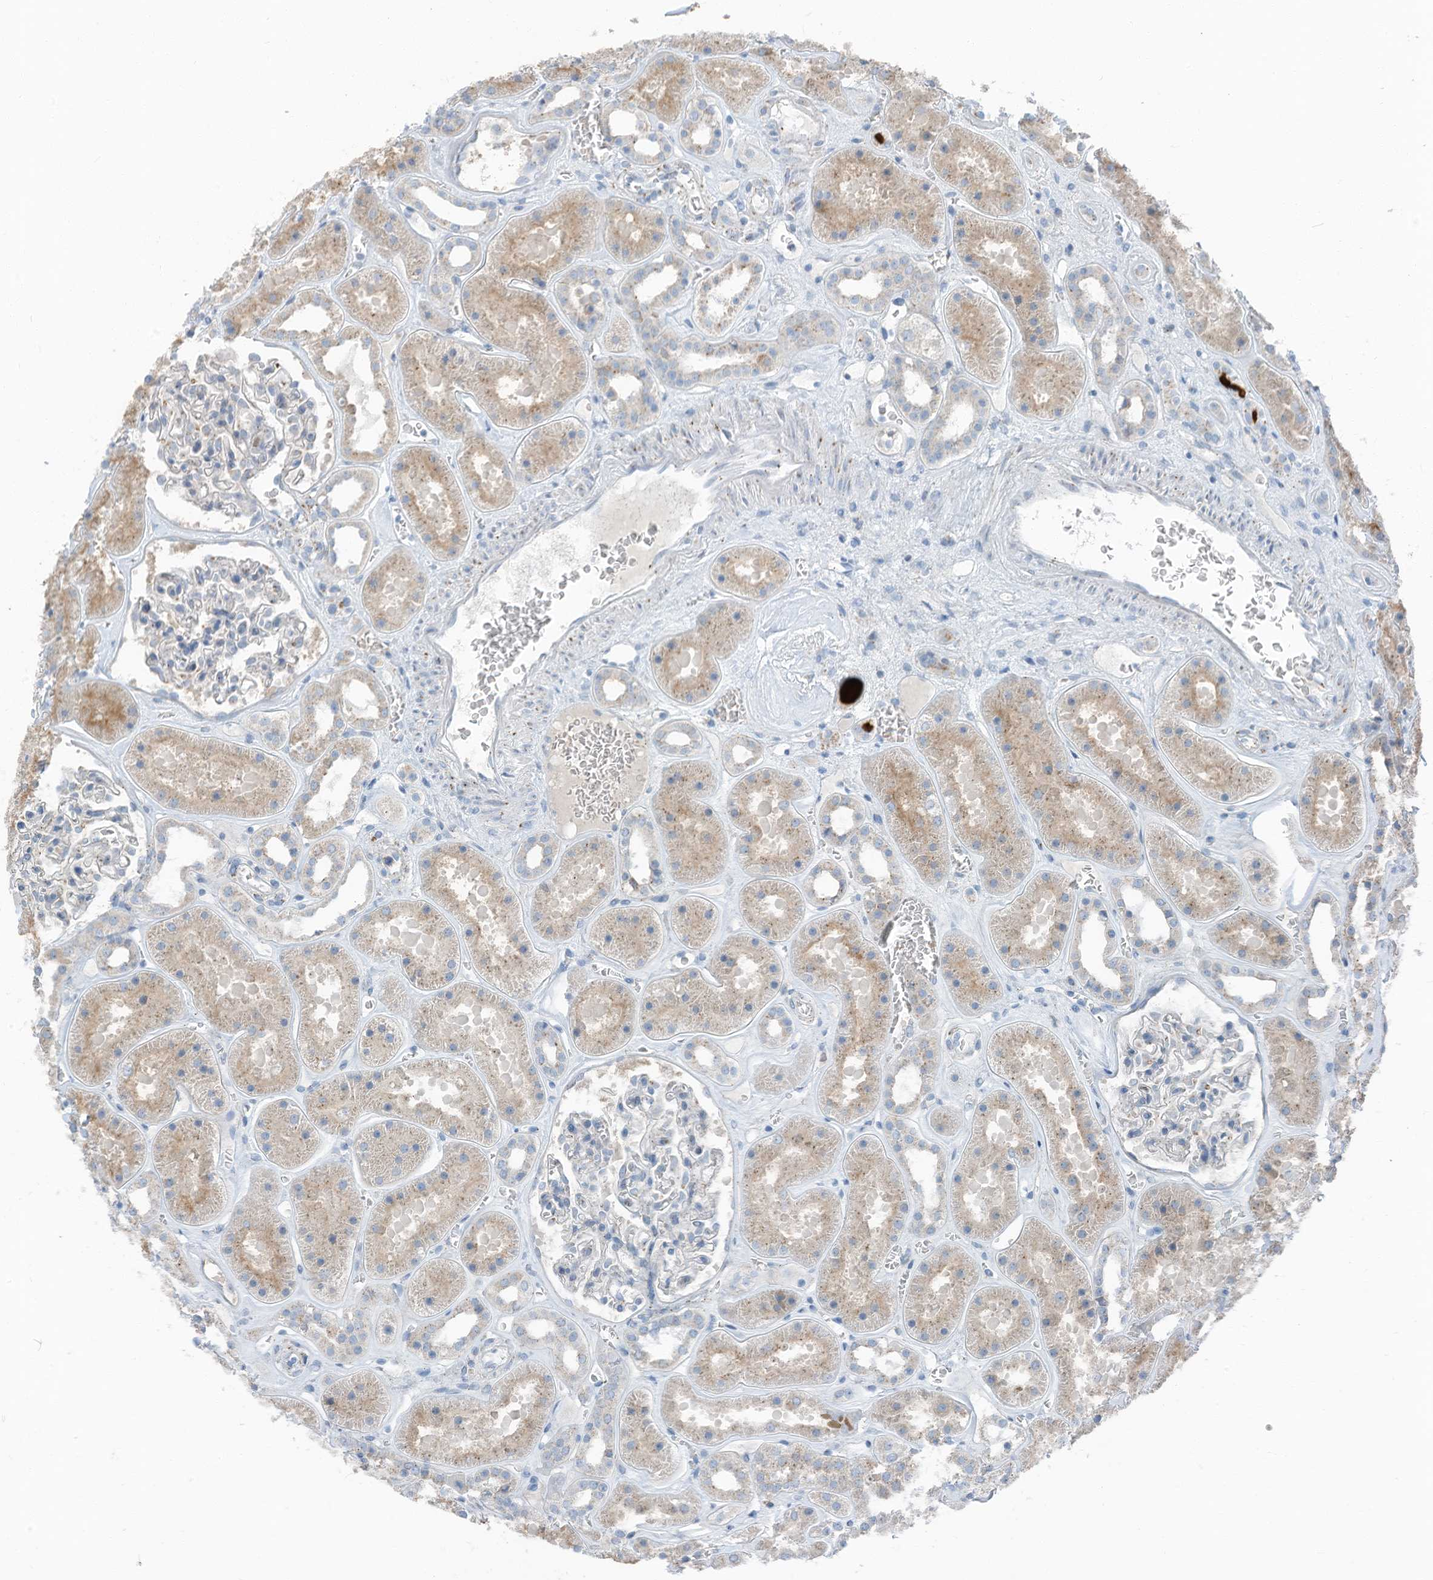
{"staining": {"intensity": "negative", "quantity": "none", "location": "none"}, "tissue": "kidney", "cell_type": "Cells in glomeruli", "image_type": "normal", "snomed": [{"axis": "morphology", "description": "Normal tissue, NOS"}, {"axis": "topography", "description": "Kidney"}], "caption": "High power microscopy histopathology image of an immunohistochemistry (IHC) micrograph of unremarkable kidney, revealing no significant staining in cells in glomeruli.", "gene": "CHMP2B", "patient": {"sex": "female", "age": 41}}